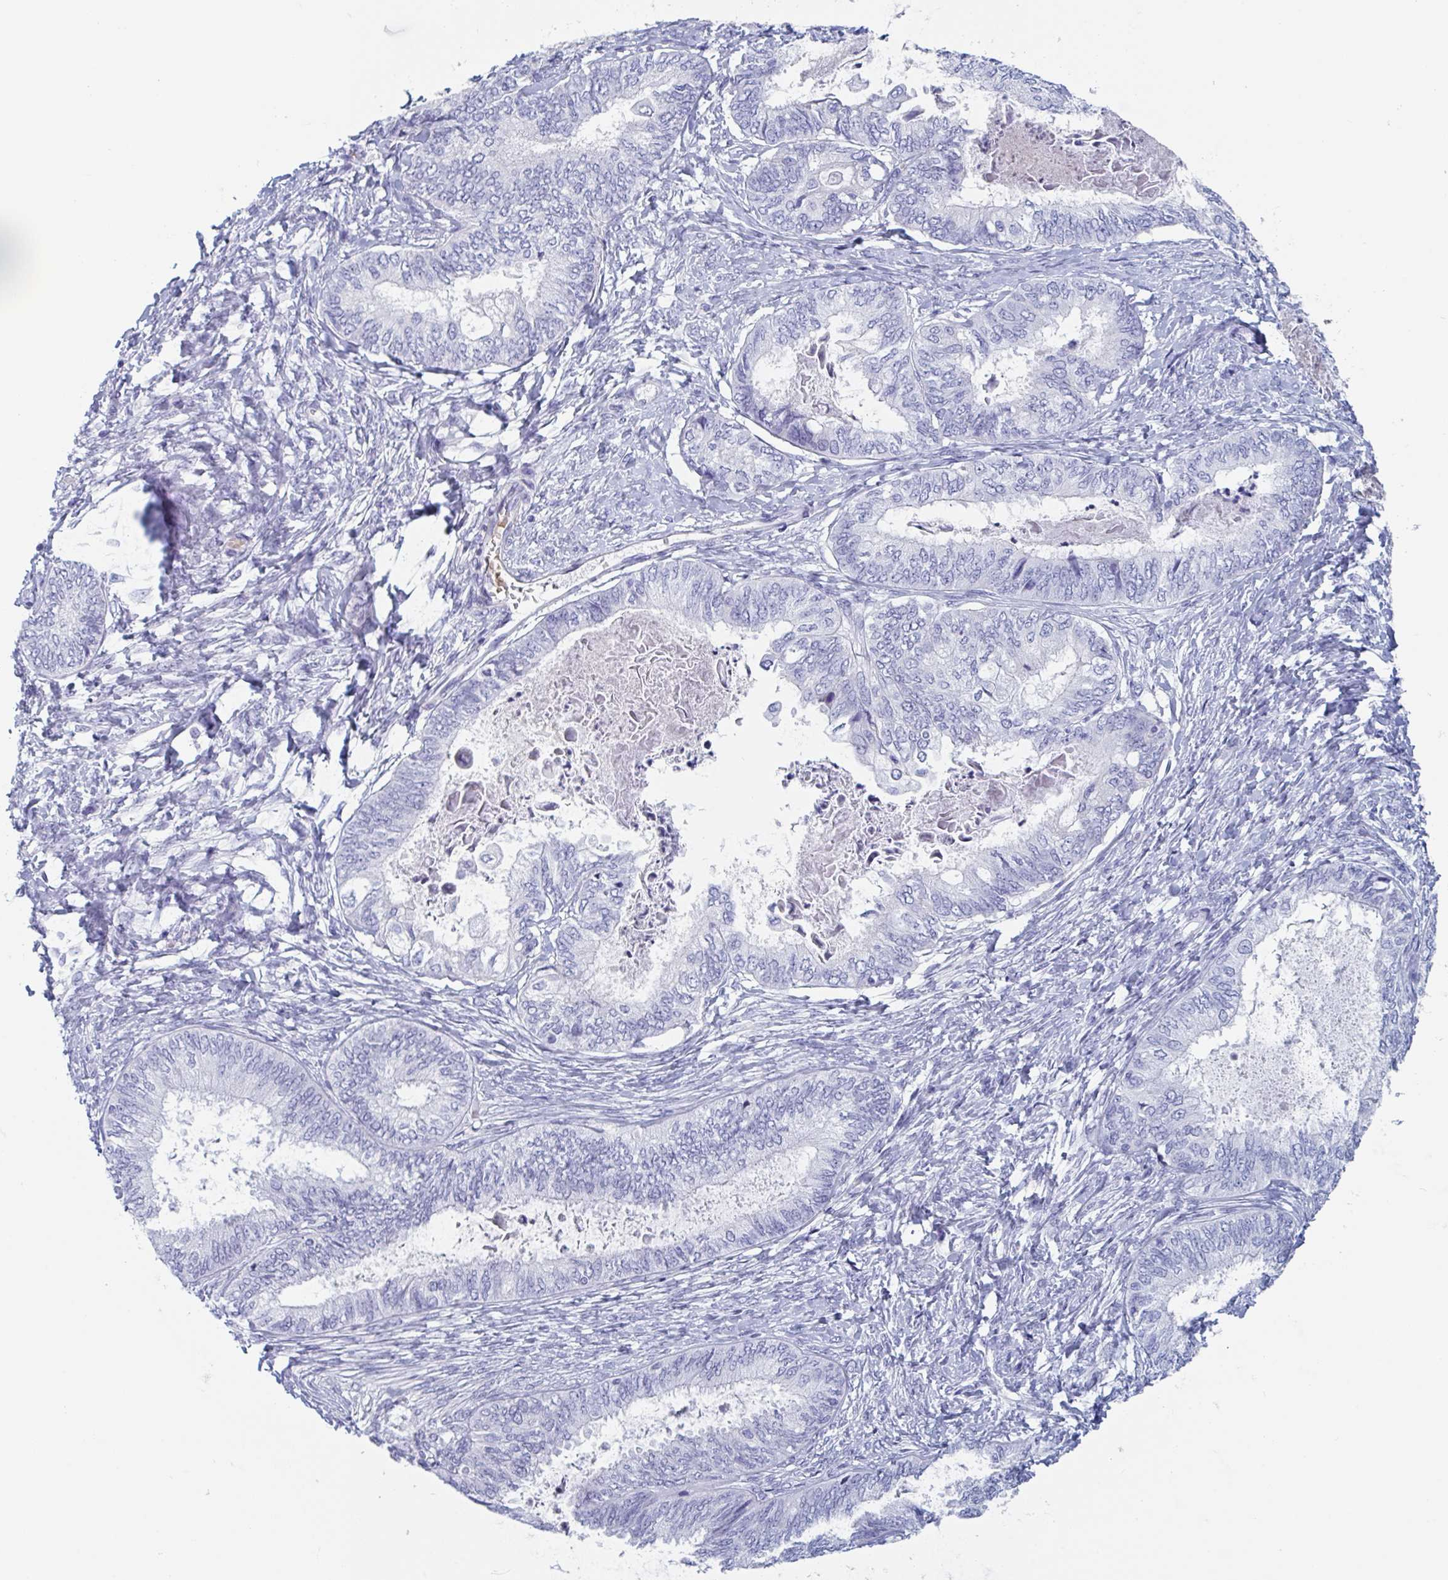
{"staining": {"intensity": "negative", "quantity": "none", "location": "none"}, "tissue": "ovarian cancer", "cell_type": "Tumor cells", "image_type": "cancer", "snomed": [{"axis": "morphology", "description": "Carcinoma, endometroid"}, {"axis": "topography", "description": "Ovary"}], "caption": "Immunohistochemical staining of ovarian endometroid carcinoma reveals no significant staining in tumor cells.", "gene": "NT5C3B", "patient": {"sex": "female", "age": 70}}